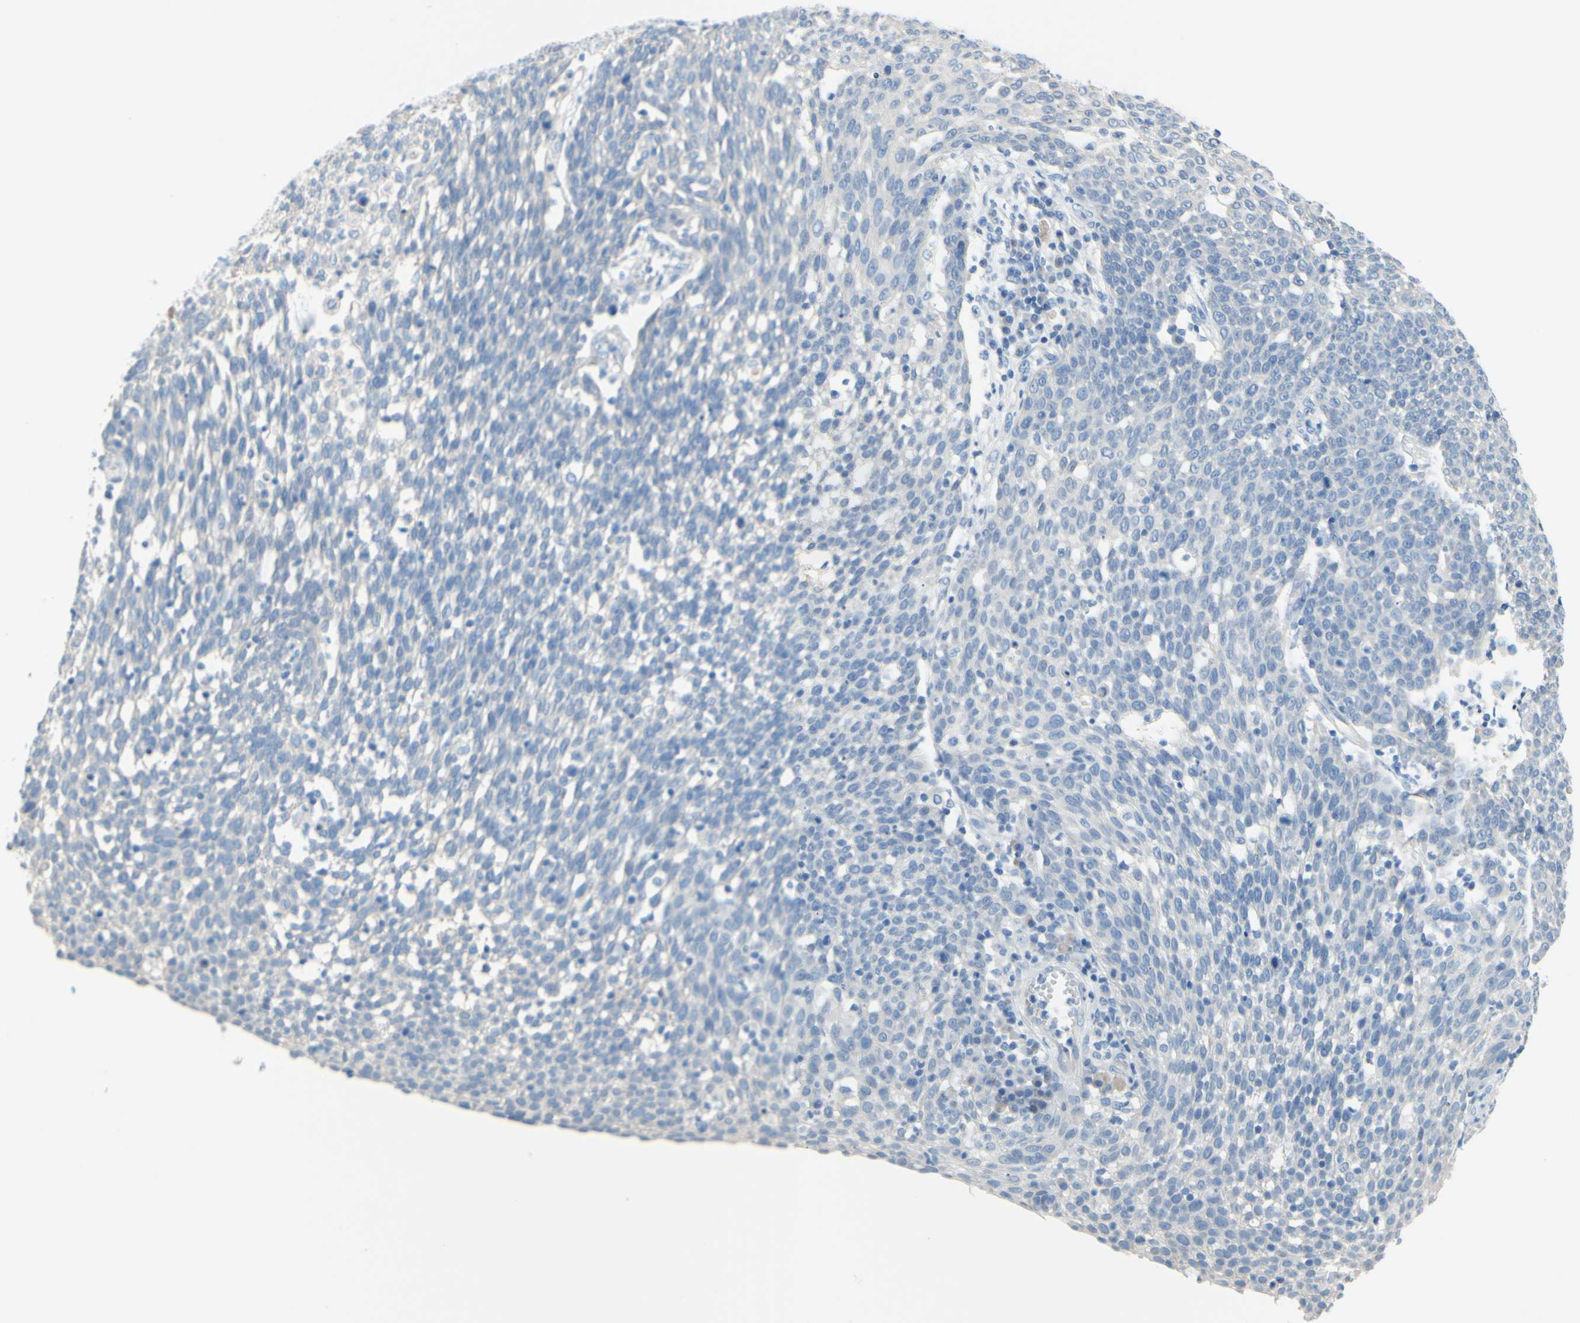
{"staining": {"intensity": "negative", "quantity": "none", "location": "none"}, "tissue": "cervical cancer", "cell_type": "Tumor cells", "image_type": "cancer", "snomed": [{"axis": "morphology", "description": "Squamous cell carcinoma, NOS"}, {"axis": "topography", "description": "Cervix"}], "caption": "This is an immunohistochemistry (IHC) photomicrograph of squamous cell carcinoma (cervical). There is no expression in tumor cells.", "gene": "SLC1A2", "patient": {"sex": "female", "age": 34}}